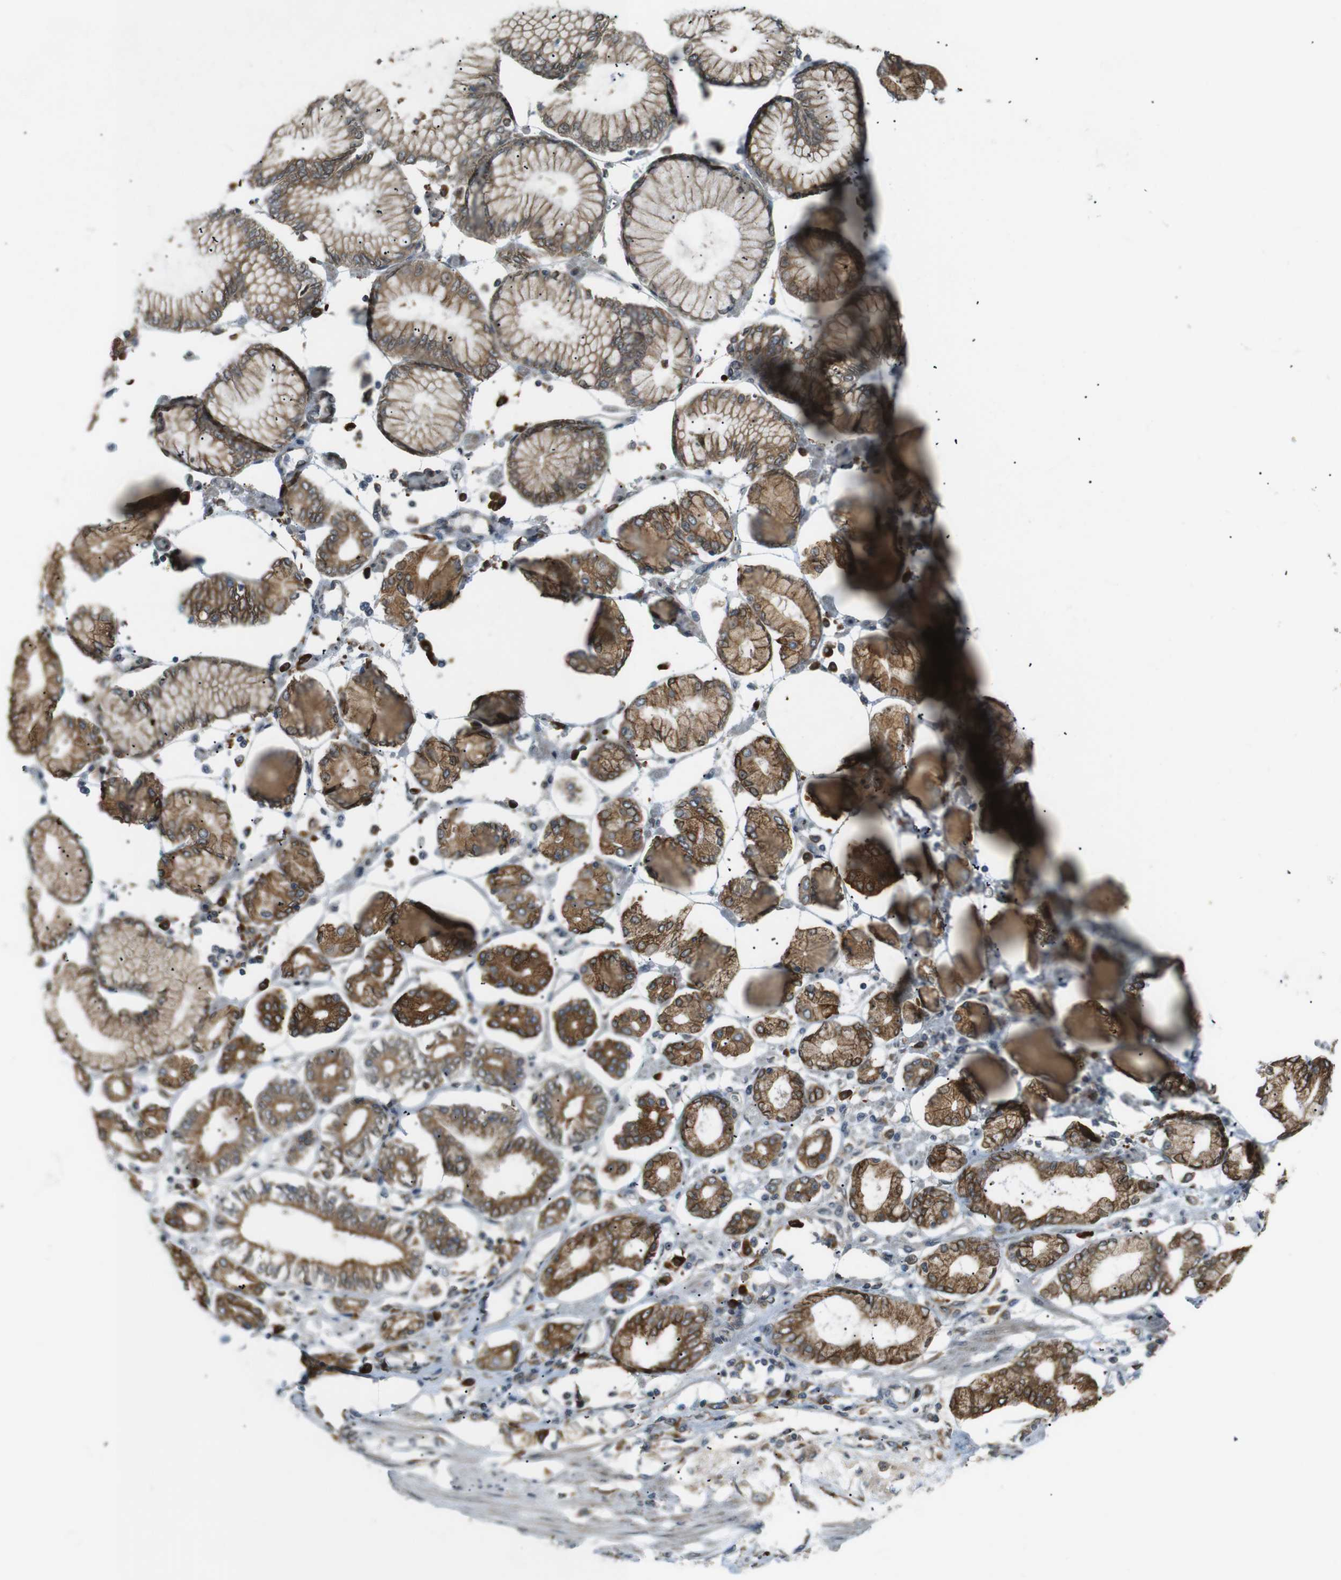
{"staining": {"intensity": "moderate", "quantity": ">75%", "location": "cytoplasmic/membranous"}, "tissue": "stomach cancer", "cell_type": "Tumor cells", "image_type": "cancer", "snomed": [{"axis": "morphology", "description": "Adenocarcinoma, NOS"}, {"axis": "topography", "description": "Stomach"}], "caption": "An image of human stomach cancer (adenocarcinoma) stained for a protein shows moderate cytoplasmic/membranous brown staining in tumor cells. The protein of interest is shown in brown color, while the nuclei are stained blue.", "gene": "TMED4", "patient": {"sex": "male", "age": 76}}